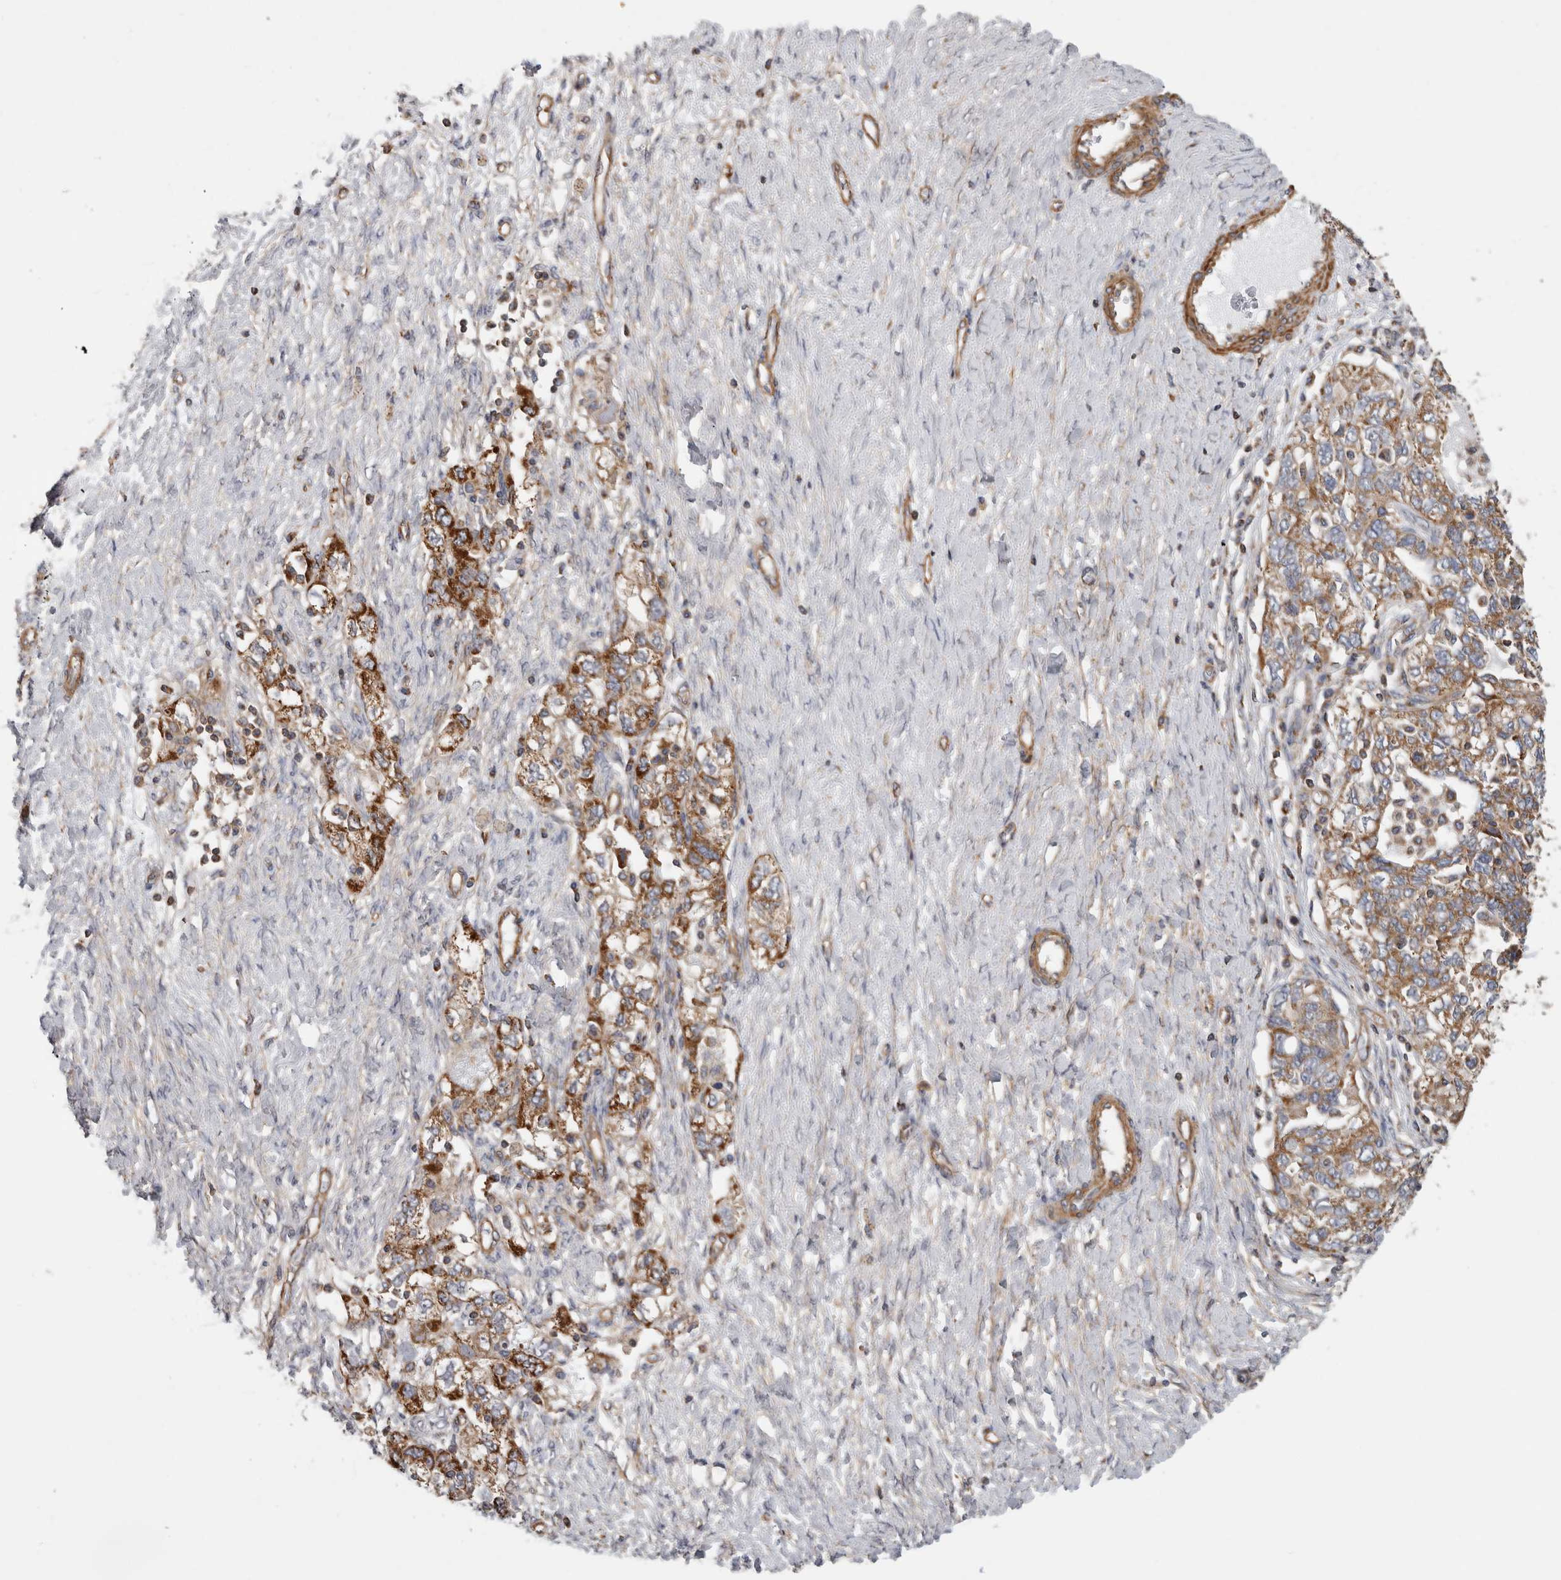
{"staining": {"intensity": "moderate", "quantity": ">75%", "location": "cytoplasmic/membranous"}, "tissue": "ovarian cancer", "cell_type": "Tumor cells", "image_type": "cancer", "snomed": [{"axis": "morphology", "description": "Carcinoma, NOS"}, {"axis": "morphology", "description": "Cystadenocarcinoma, serous, NOS"}, {"axis": "topography", "description": "Ovary"}], "caption": "Immunohistochemical staining of human carcinoma (ovarian) exhibits moderate cytoplasmic/membranous protein expression in approximately >75% of tumor cells. (Stains: DAB in brown, nuclei in blue, Microscopy: brightfield microscopy at high magnification).", "gene": "SFXN2", "patient": {"sex": "female", "age": 69}}